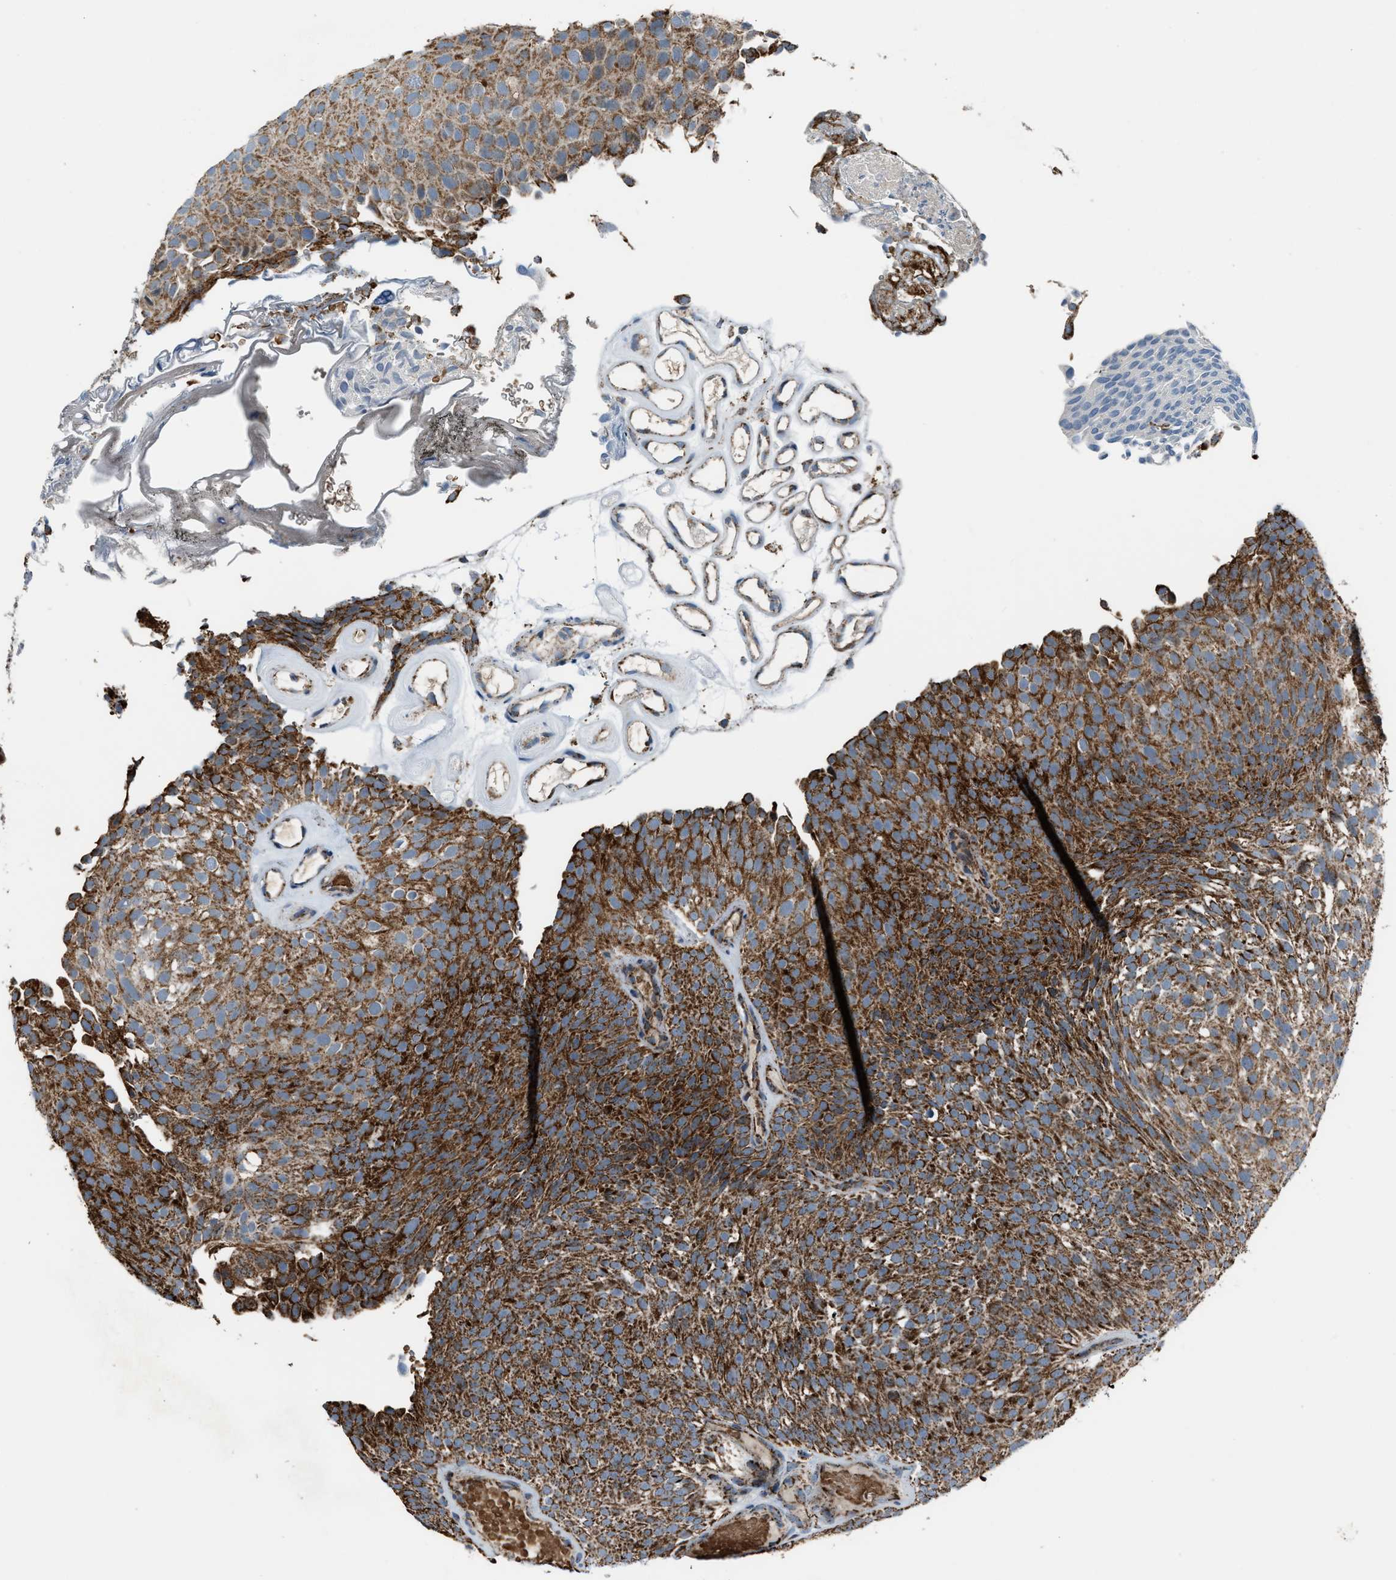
{"staining": {"intensity": "strong", "quantity": ">75%", "location": "cytoplasmic/membranous"}, "tissue": "urothelial cancer", "cell_type": "Tumor cells", "image_type": "cancer", "snomed": [{"axis": "morphology", "description": "Urothelial carcinoma, Low grade"}, {"axis": "topography", "description": "Urinary bladder"}], "caption": "Human urothelial carcinoma (low-grade) stained with a protein marker shows strong staining in tumor cells.", "gene": "CHN2", "patient": {"sex": "male", "age": 78}}